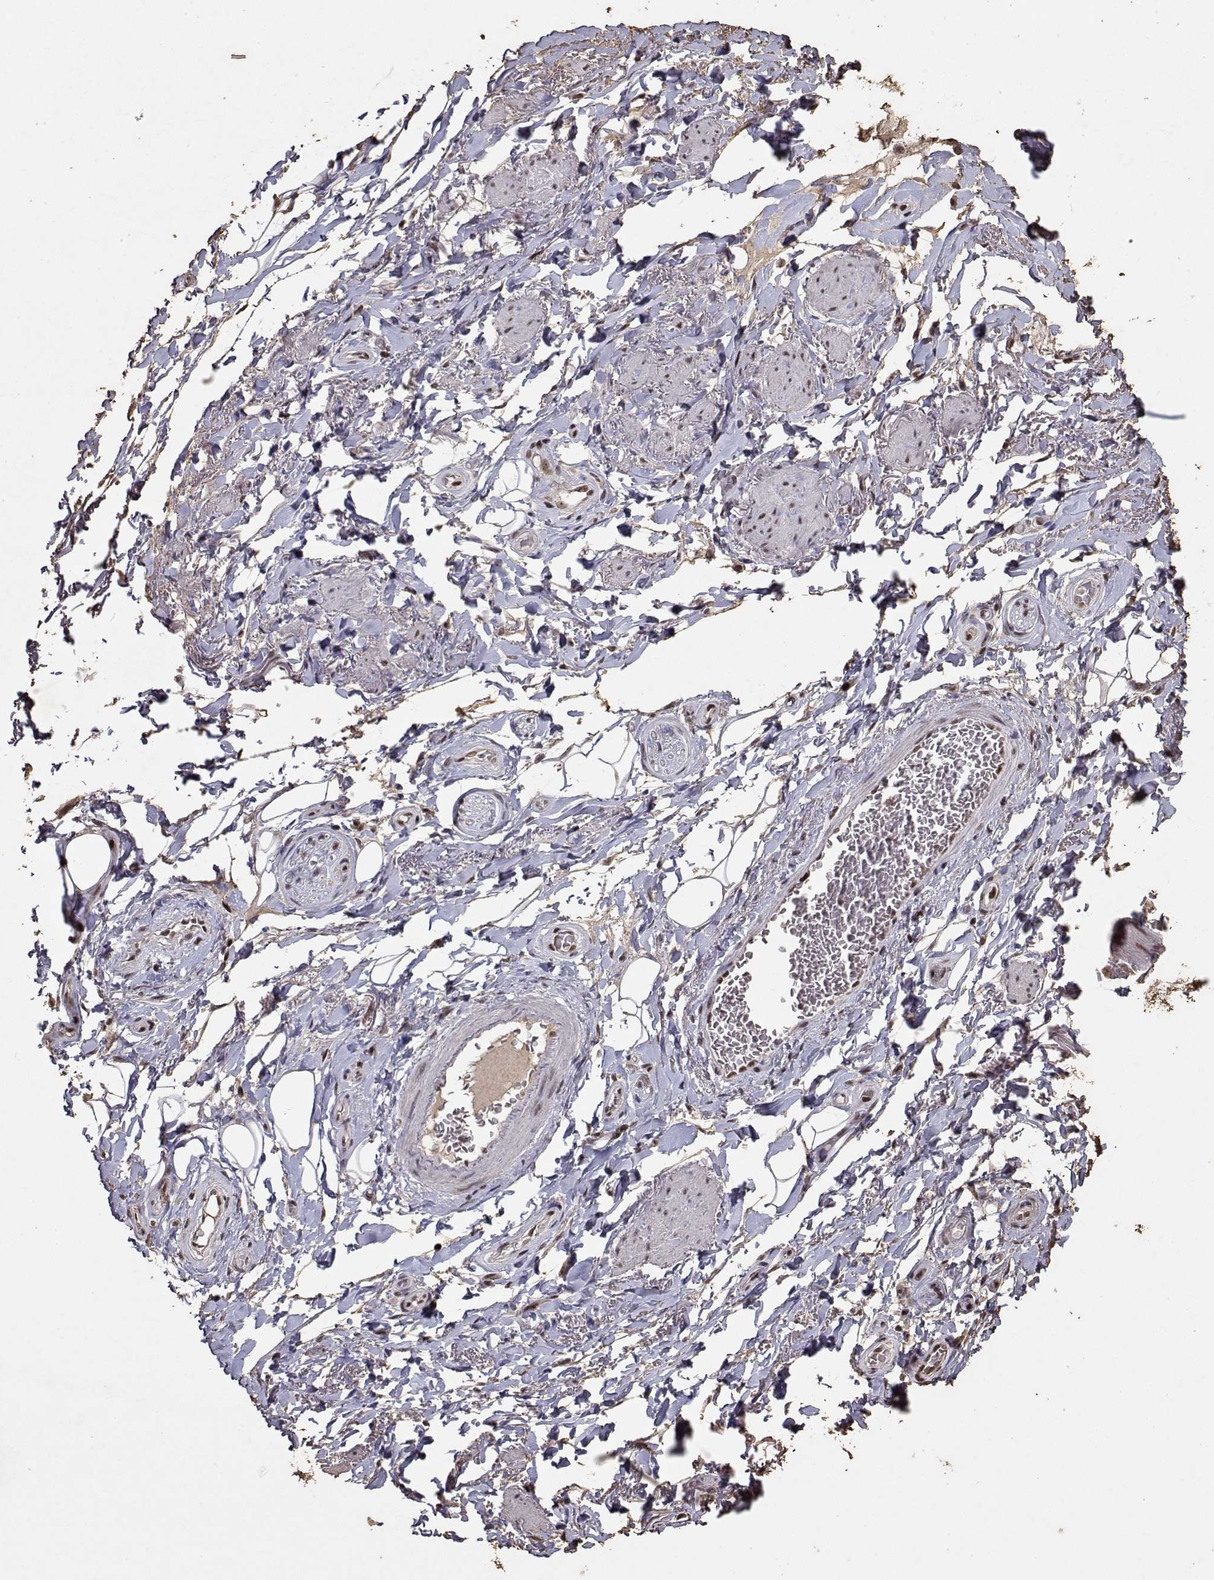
{"staining": {"intensity": "strong", "quantity": ">75%", "location": "nuclear"}, "tissue": "adipose tissue", "cell_type": "Adipocytes", "image_type": "normal", "snomed": [{"axis": "morphology", "description": "Normal tissue, NOS"}, {"axis": "topography", "description": "Anal"}, {"axis": "topography", "description": "Peripheral nerve tissue"}], "caption": "Adipocytes demonstrate high levels of strong nuclear positivity in approximately >75% of cells in unremarkable human adipose tissue.", "gene": "TOE1", "patient": {"sex": "male", "age": 53}}